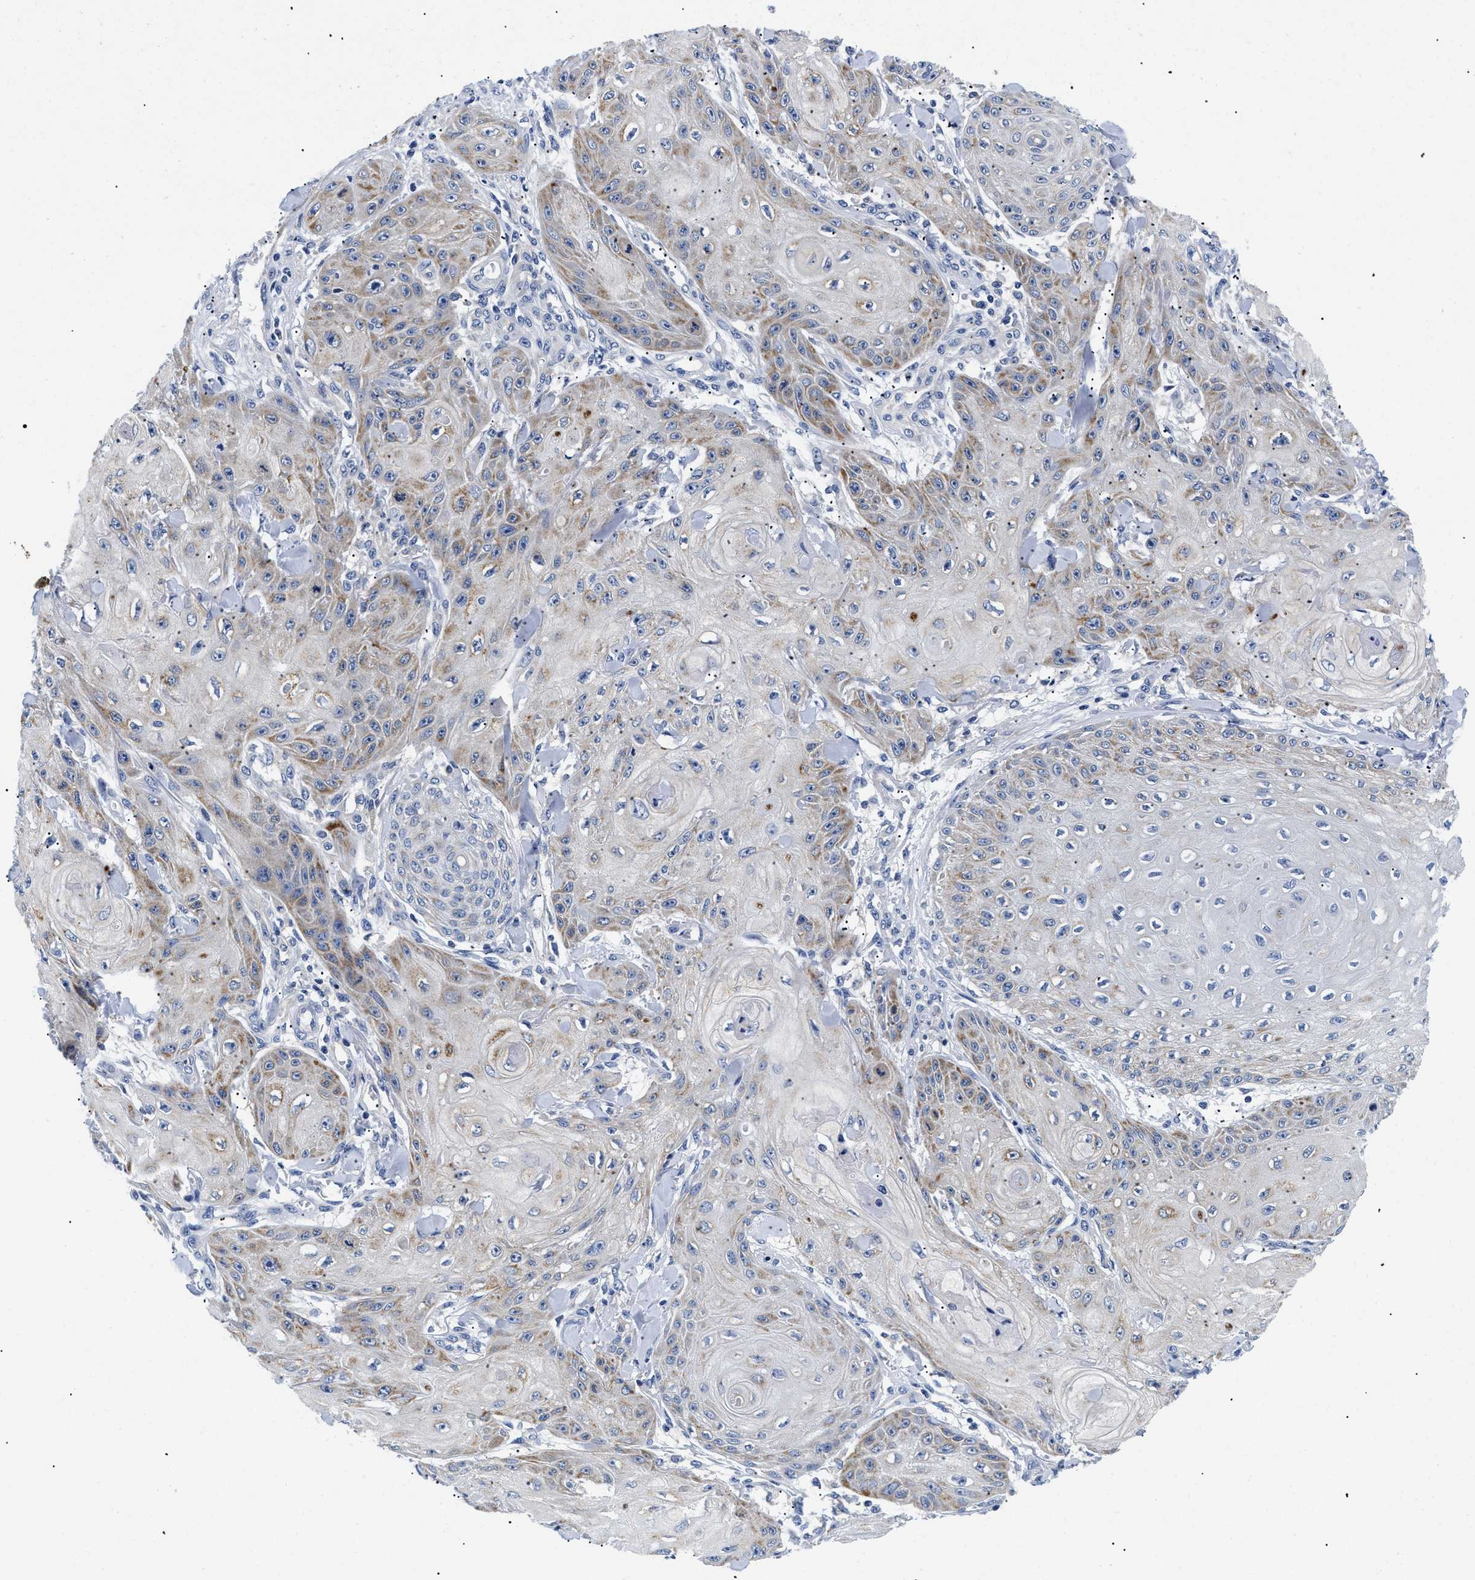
{"staining": {"intensity": "moderate", "quantity": "<25%", "location": "cytoplasmic/membranous"}, "tissue": "skin cancer", "cell_type": "Tumor cells", "image_type": "cancer", "snomed": [{"axis": "morphology", "description": "Squamous cell carcinoma, NOS"}, {"axis": "topography", "description": "Skin"}], "caption": "Brown immunohistochemical staining in human skin cancer (squamous cell carcinoma) reveals moderate cytoplasmic/membranous staining in about <25% of tumor cells. (Brightfield microscopy of DAB IHC at high magnification).", "gene": "MEA1", "patient": {"sex": "male", "age": 74}}